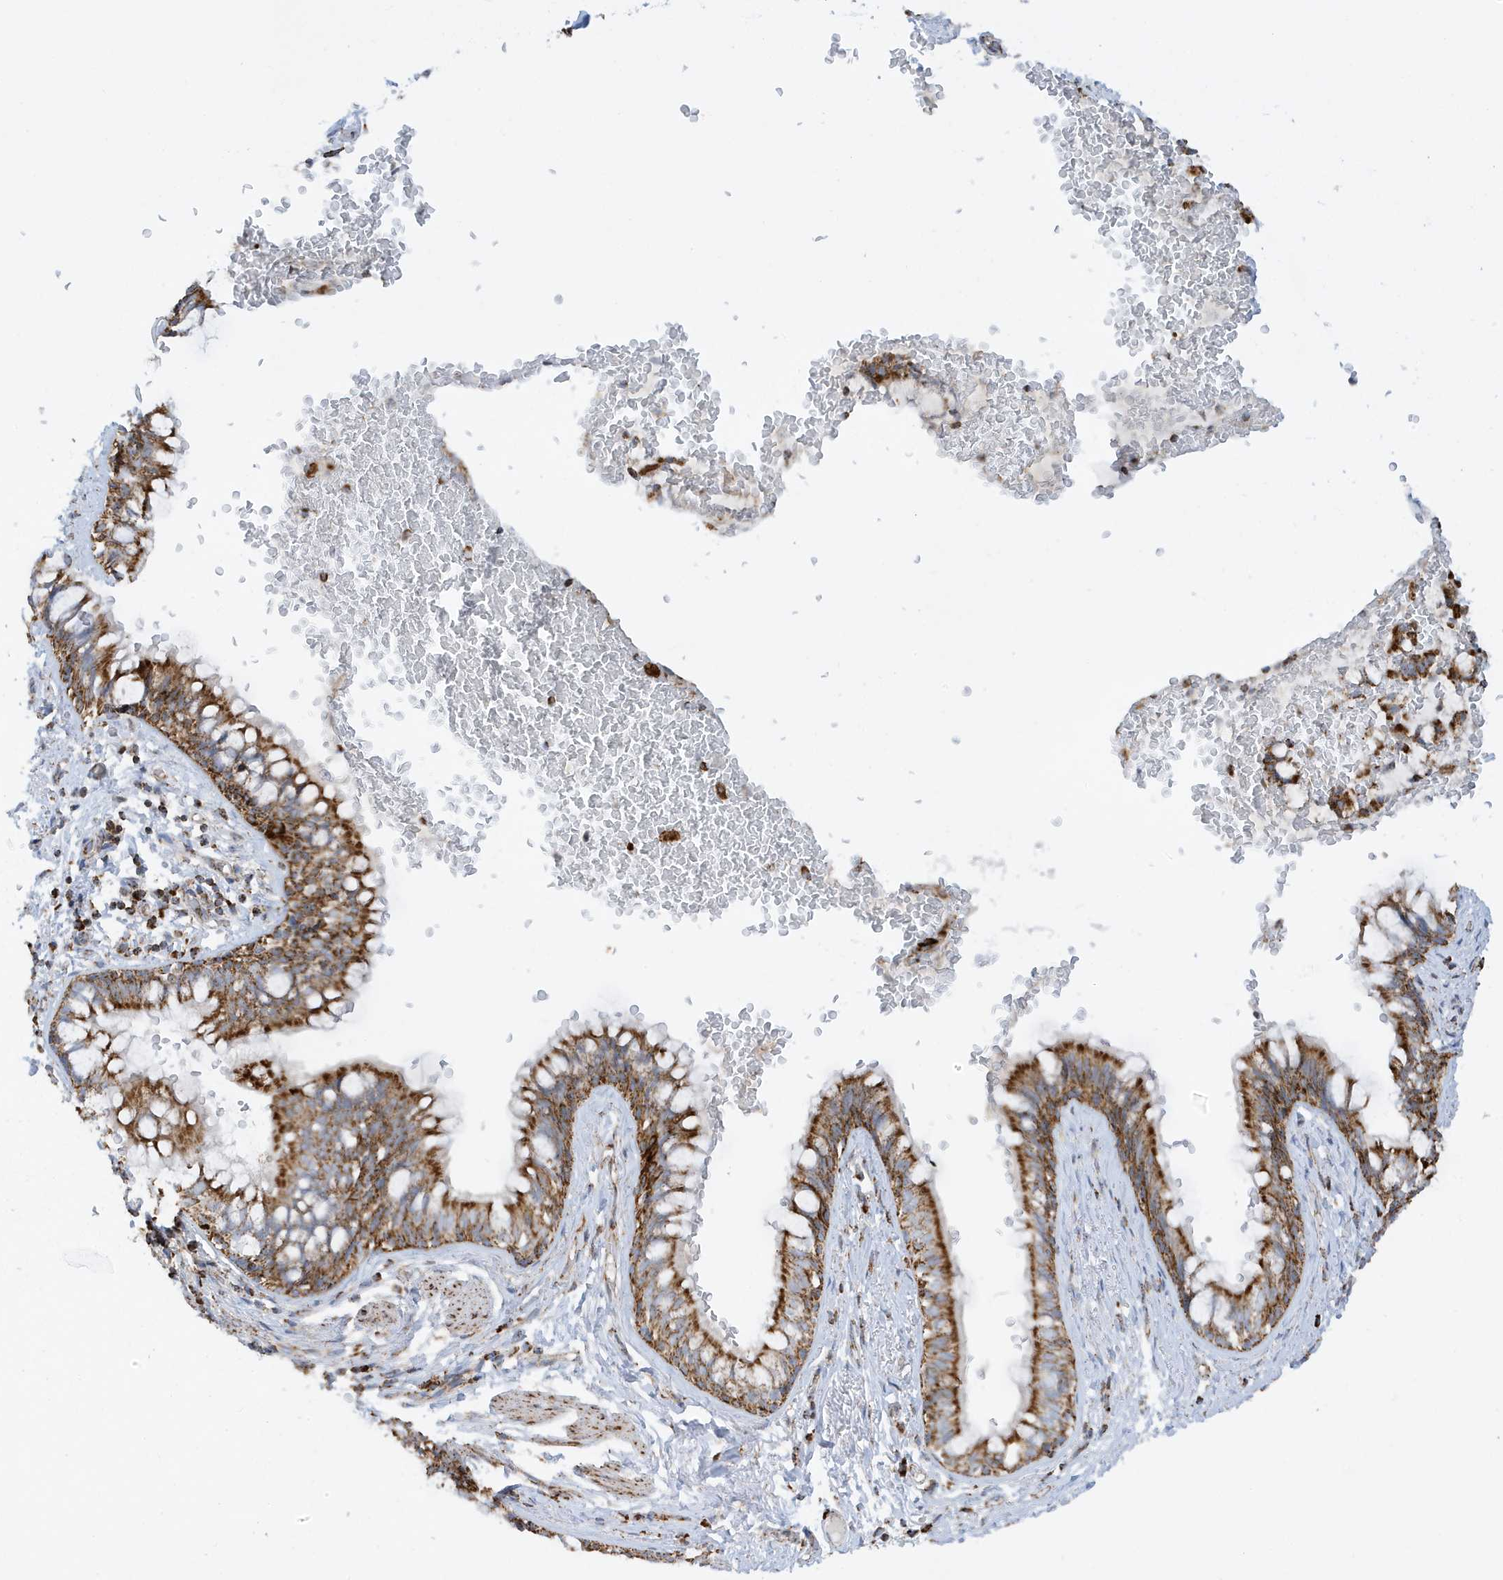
{"staining": {"intensity": "strong", "quantity": ">75%", "location": "cytoplasmic/membranous"}, "tissue": "bronchus", "cell_type": "Respiratory epithelial cells", "image_type": "normal", "snomed": [{"axis": "morphology", "description": "Normal tissue, NOS"}, {"axis": "topography", "description": "Cartilage tissue"}, {"axis": "topography", "description": "Bronchus"}], "caption": "Benign bronchus displays strong cytoplasmic/membranous staining in approximately >75% of respiratory epithelial cells (Stains: DAB (3,3'-diaminobenzidine) in brown, nuclei in blue, Microscopy: brightfield microscopy at high magnification)..", "gene": "ATP5ME", "patient": {"sex": "female", "age": 36}}